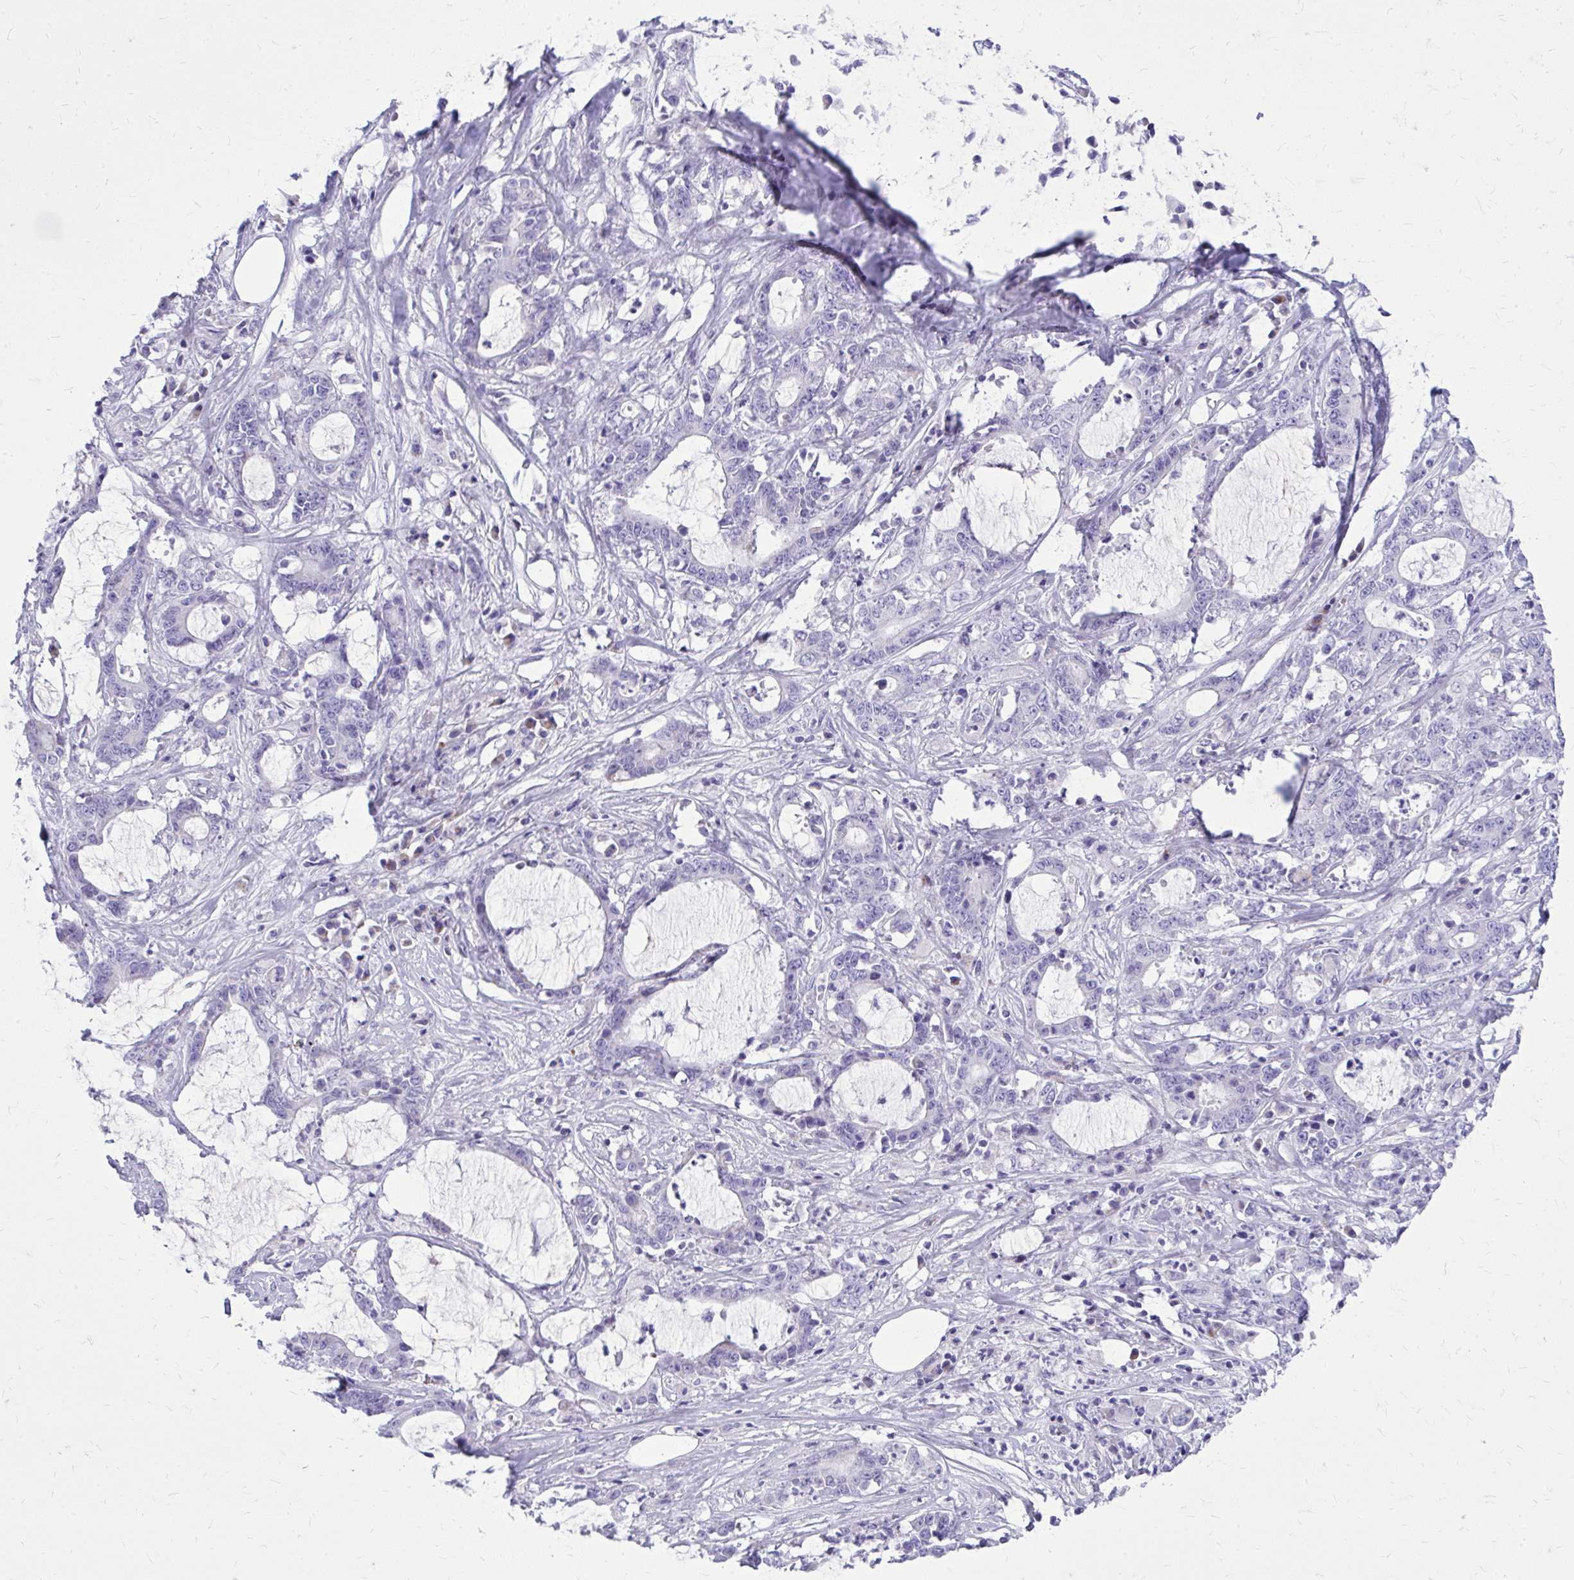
{"staining": {"intensity": "negative", "quantity": "none", "location": "none"}, "tissue": "stomach cancer", "cell_type": "Tumor cells", "image_type": "cancer", "snomed": [{"axis": "morphology", "description": "Adenocarcinoma, NOS"}, {"axis": "topography", "description": "Stomach, upper"}], "caption": "The histopathology image displays no significant staining in tumor cells of stomach cancer.", "gene": "BCL6B", "patient": {"sex": "male", "age": 68}}